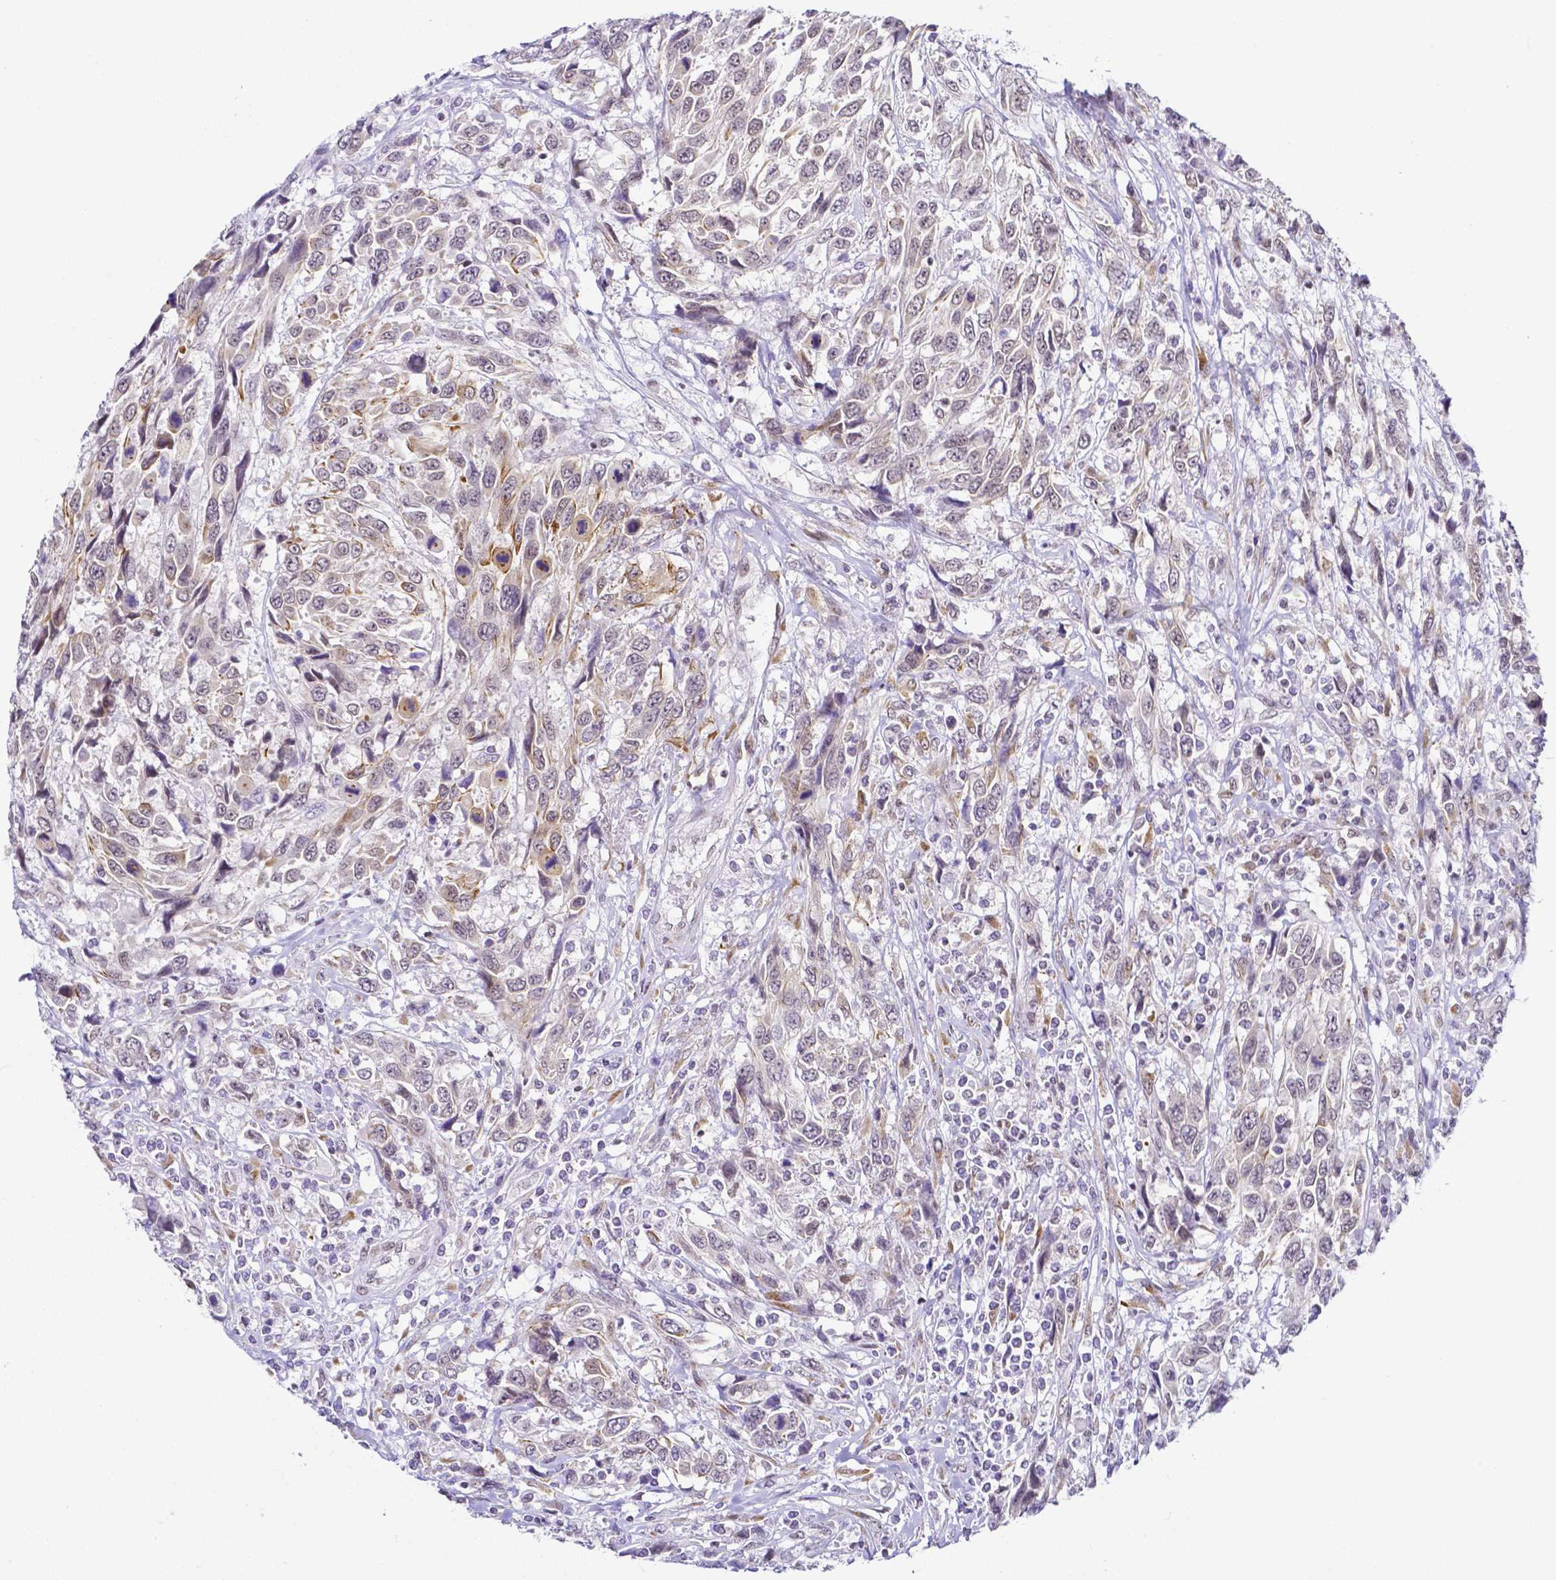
{"staining": {"intensity": "moderate", "quantity": "<25%", "location": "cytoplasmic/membranous,nuclear"}, "tissue": "urothelial cancer", "cell_type": "Tumor cells", "image_type": "cancer", "snomed": [{"axis": "morphology", "description": "Urothelial carcinoma, High grade"}, {"axis": "topography", "description": "Urinary bladder"}], "caption": "This histopathology image shows IHC staining of urothelial carcinoma (high-grade), with low moderate cytoplasmic/membranous and nuclear staining in approximately <25% of tumor cells.", "gene": "FAM83G", "patient": {"sex": "female", "age": 70}}